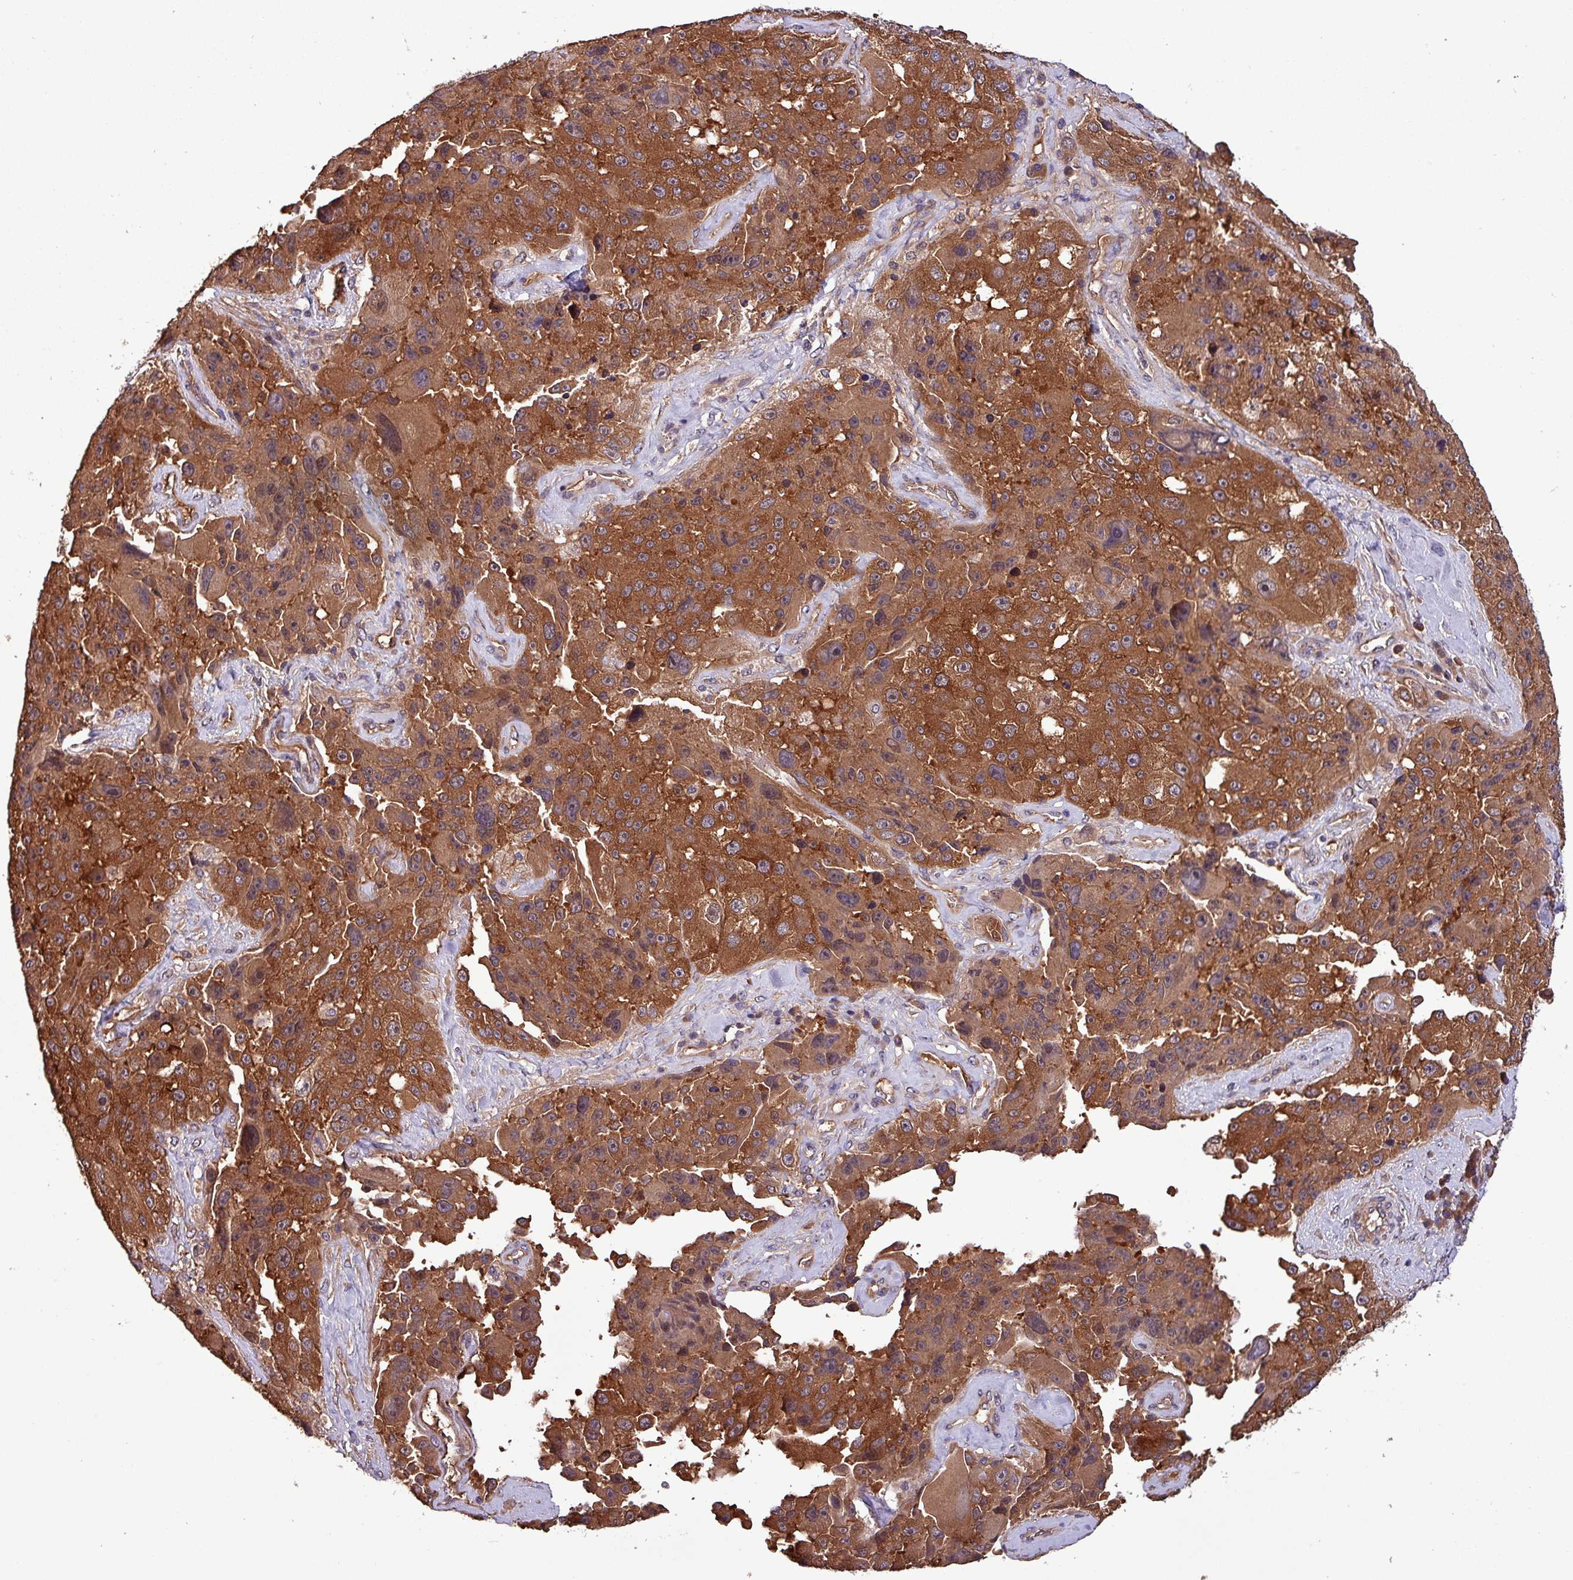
{"staining": {"intensity": "moderate", "quantity": ">75%", "location": "cytoplasmic/membranous"}, "tissue": "melanoma", "cell_type": "Tumor cells", "image_type": "cancer", "snomed": [{"axis": "morphology", "description": "Malignant melanoma, Metastatic site"}, {"axis": "topography", "description": "Lymph node"}], "caption": "Protein staining by immunohistochemistry (IHC) displays moderate cytoplasmic/membranous staining in approximately >75% of tumor cells in melanoma.", "gene": "PAFAH1B2", "patient": {"sex": "male", "age": 62}}